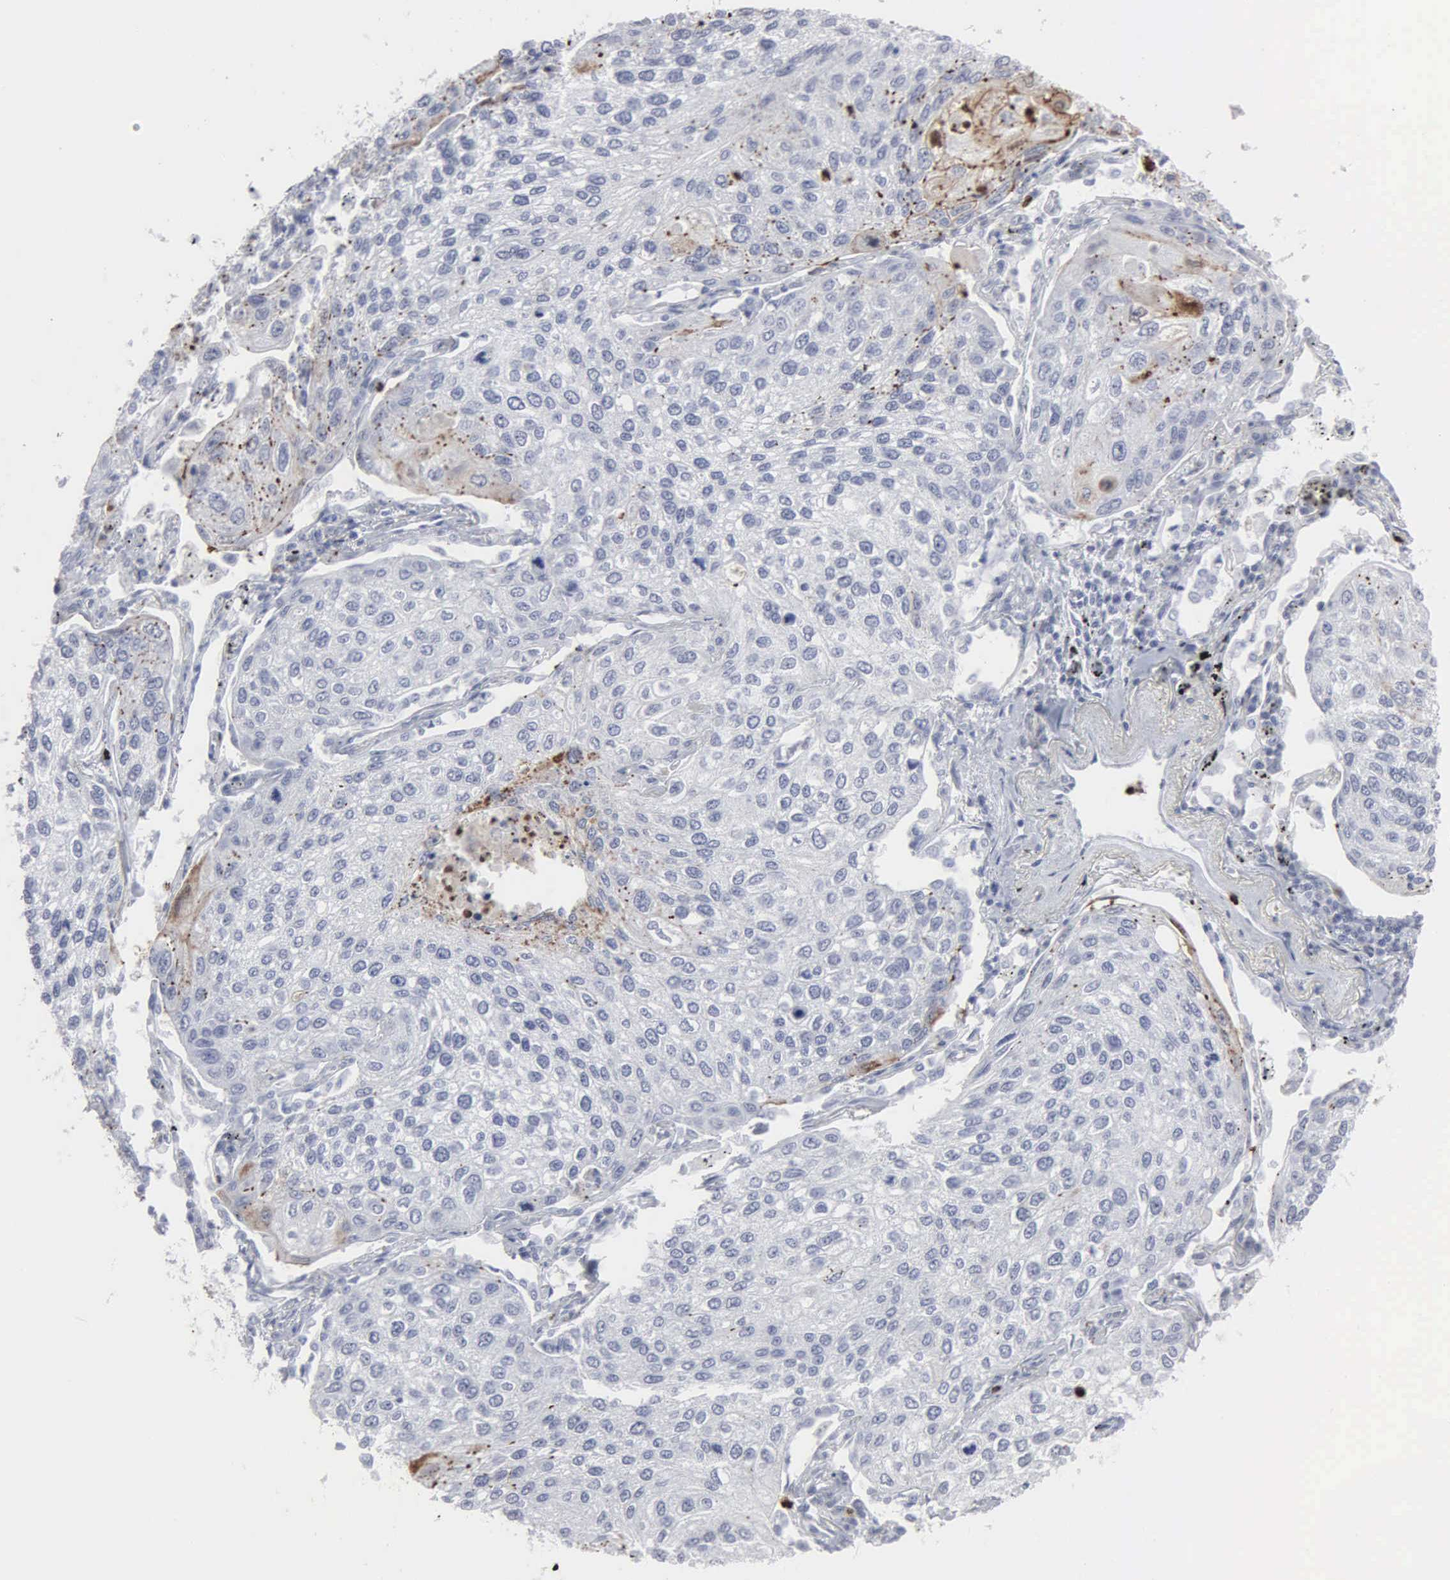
{"staining": {"intensity": "weak", "quantity": "<25%", "location": "cytoplasmic/membranous"}, "tissue": "lung cancer", "cell_type": "Tumor cells", "image_type": "cancer", "snomed": [{"axis": "morphology", "description": "Squamous cell carcinoma, NOS"}, {"axis": "topography", "description": "Lung"}], "caption": "DAB (3,3'-diaminobenzidine) immunohistochemical staining of lung squamous cell carcinoma demonstrates no significant staining in tumor cells. Brightfield microscopy of IHC stained with DAB (brown) and hematoxylin (blue), captured at high magnification.", "gene": "SPIN3", "patient": {"sex": "male", "age": 75}}